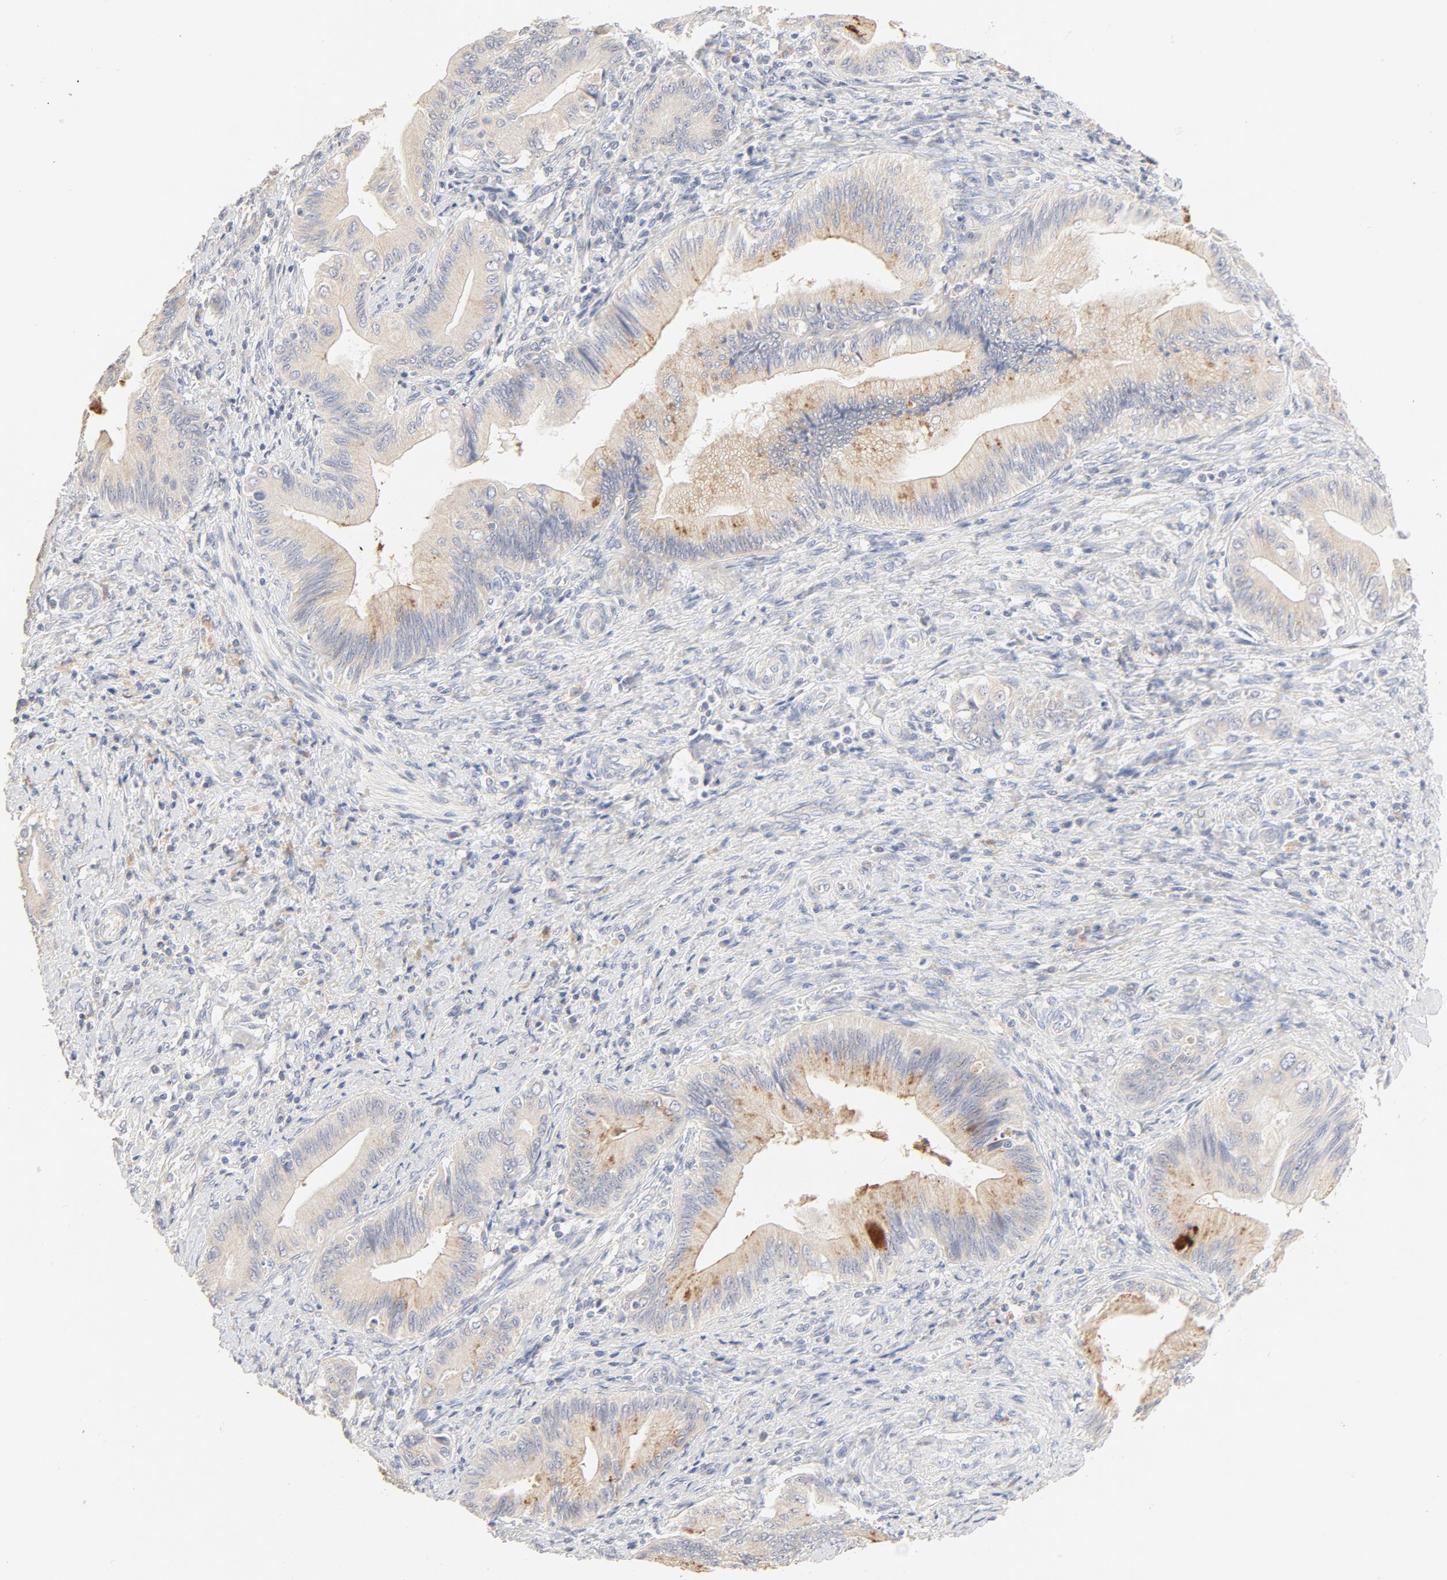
{"staining": {"intensity": "negative", "quantity": "none", "location": "none"}, "tissue": "liver cancer", "cell_type": "Tumor cells", "image_type": "cancer", "snomed": [{"axis": "morphology", "description": "Cholangiocarcinoma"}, {"axis": "topography", "description": "Liver"}], "caption": "A high-resolution photomicrograph shows immunohistochemistry staining of cholangiocarcinoma (liver), which demonstrates no significant expression in tumor cells.", "gene": "FCGBP", "patient": {"sex": "male", "age": 58}}